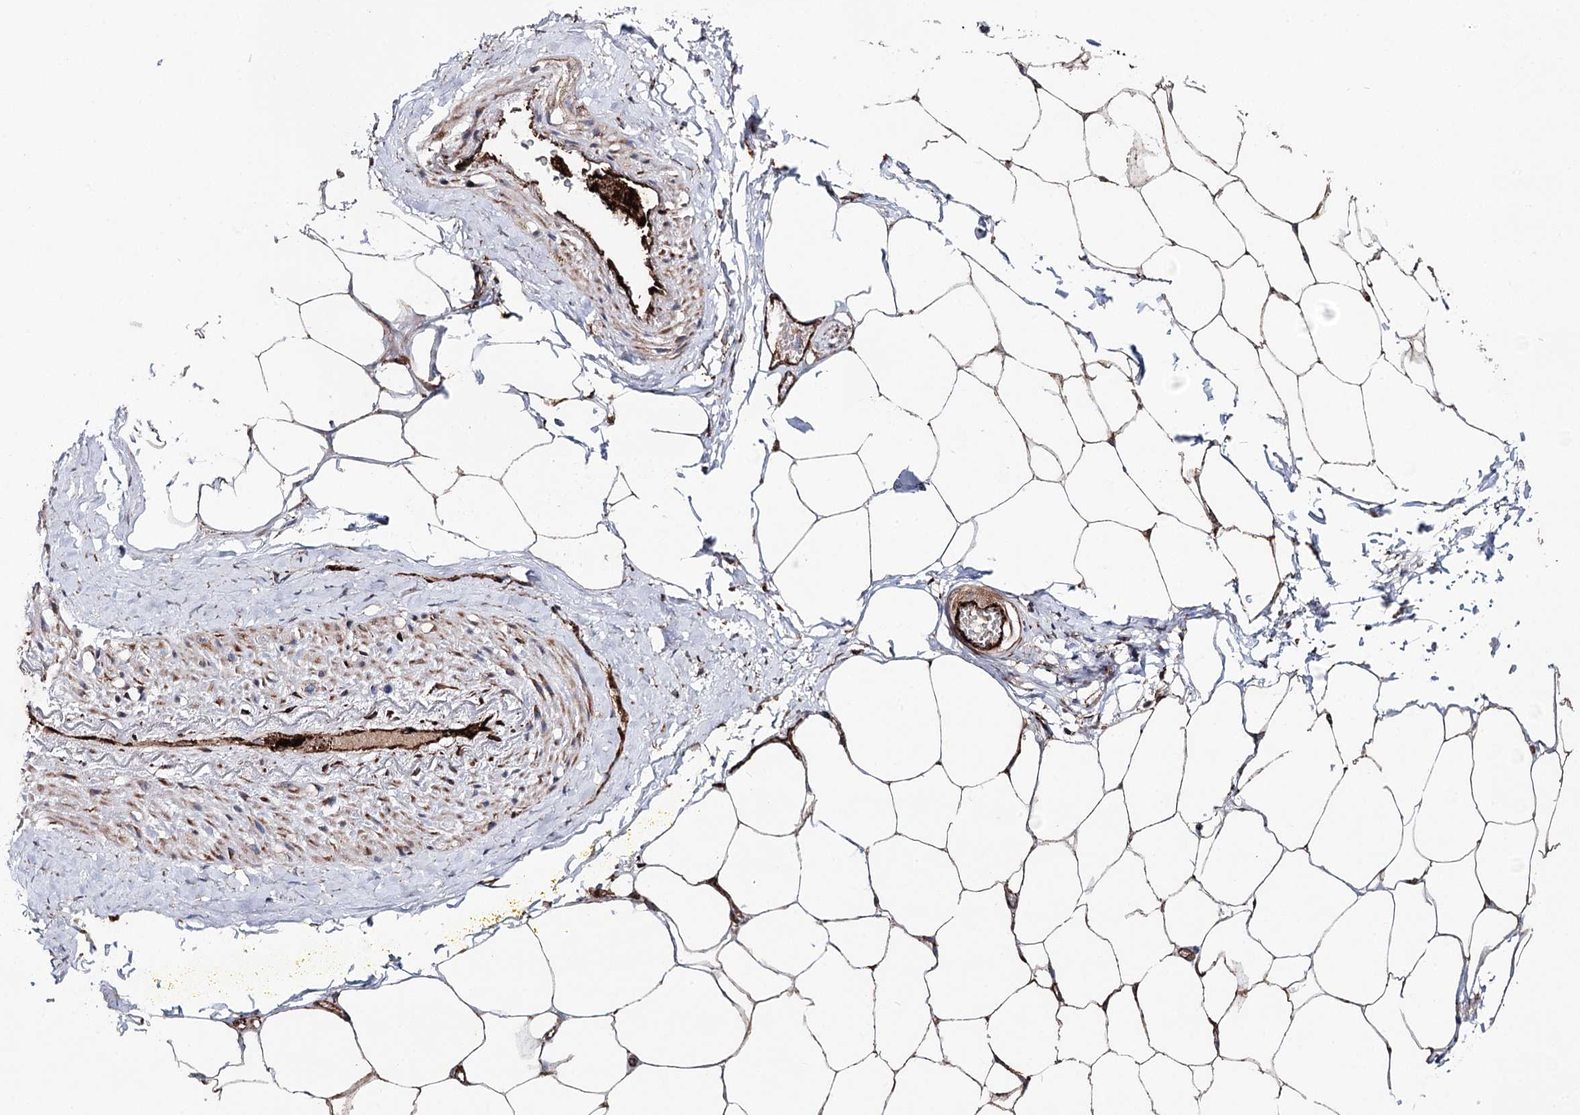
{"staining": {"intensity": "moderate", "quantity": ">75%", "location": "cytoplasmic/membranous,nuclear"}, "tissue": "adipose tissue", "cell_type": "Adipocytes", "image_type": "normal", "snomed": [{"axis": "morphology", "description": "Normal tissue, NOS"}, {"axis": "morphology", "description": "Adenocarcinoma, Low grade"}, {"axis": "topography", "description": "Prostate"}, {"axis": "topography", "description": "Peripheral nerve tissue"}], "caption": "Protein positivity by immunohistochemistry reveals moderate cytoplasmic/membranous,nuclear expression in approximately >75% of adipocytes in unremarkable adipose tissue.", "gene": "MIB1", "patient": {"sex": "male", "age": 63}}